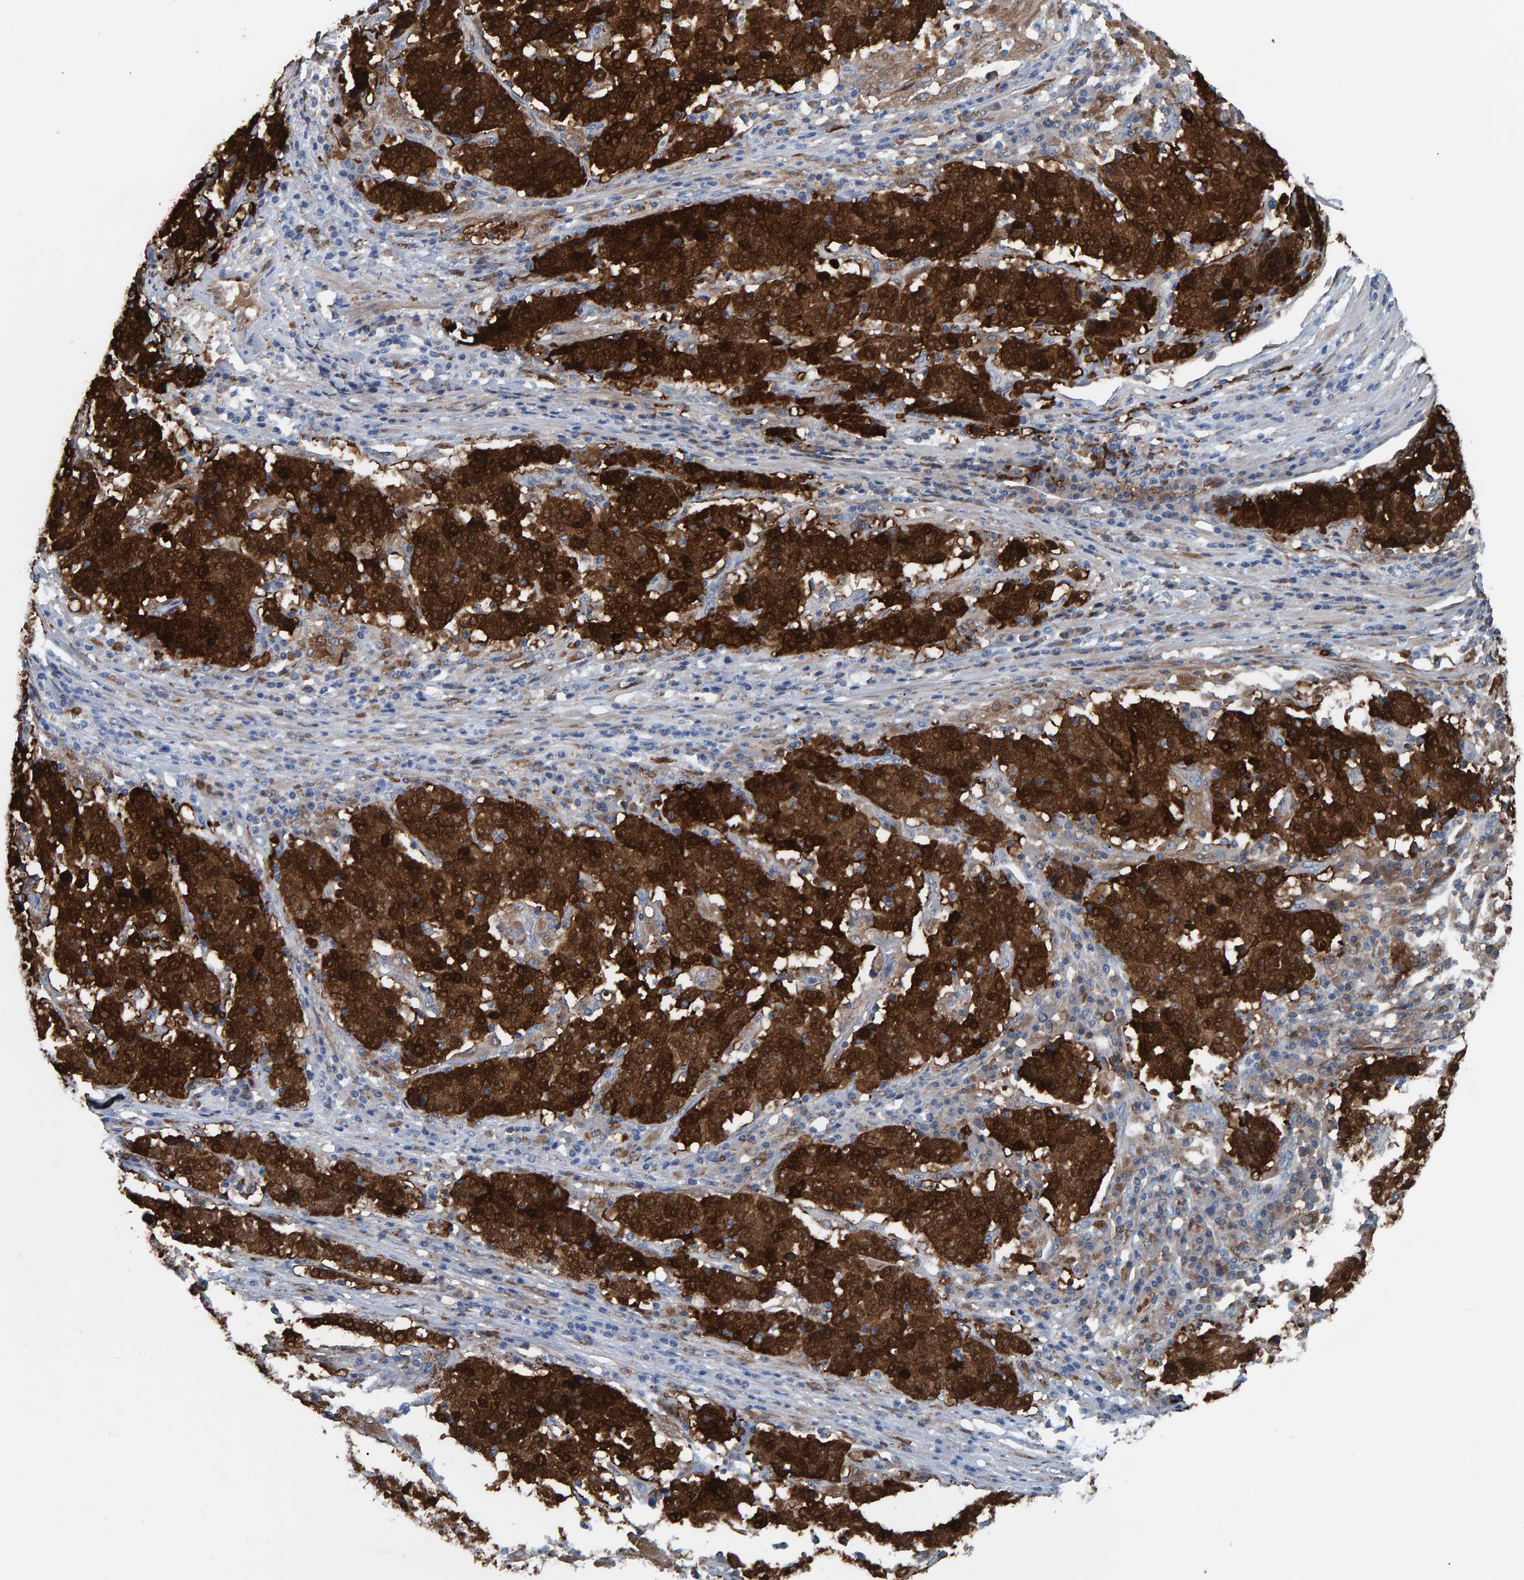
{"staining": {"intensity": "strong", "quantity": ">75%", "location": "cytoplasmic/membranous,nuclear"}, "tissue": "stomach cancer", "cell_type": "Tumor cells", "image_type": "cancer", "snomed": [{"axis": "morphology", "description": "Adenocarcinoma, NOS"}, {"axis": "topography", "description": "Stomach"}], "caption": "Stomach cancer was stained to show a protein in brown. There is high levels of strong cytoplasmic/membranous and nuclear expression in approximately >75% of tumor cells.", "gene": "IDO1", "patient": {"sex": "male", "age": 59}}